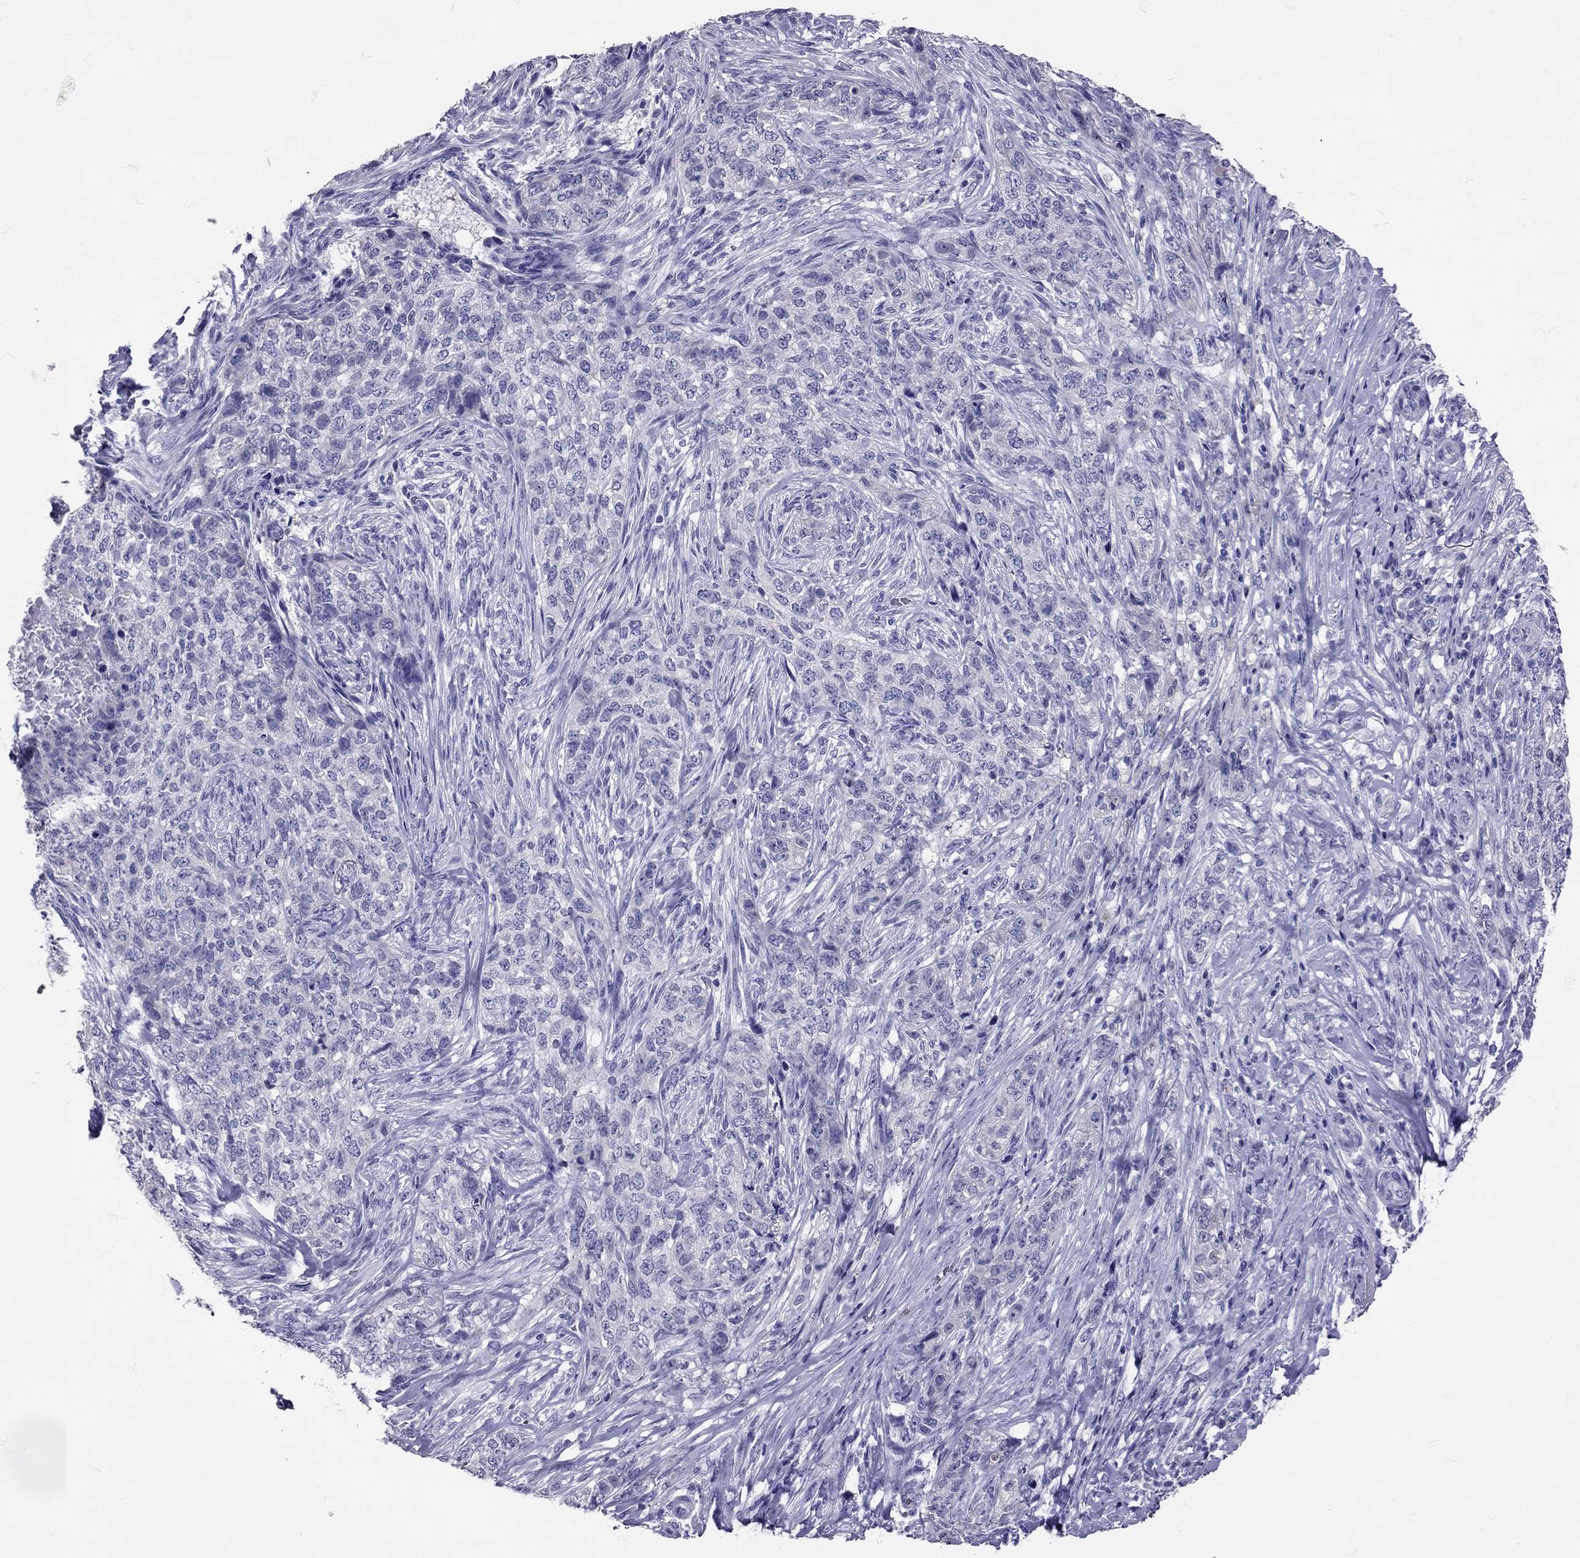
{"staining": {"intensity": "negative", "quantity": "none", "location": "none"}, "tissue": "skin cancer", "cell_type": "Tumor cells", "image_type": "cancer", "snomed": [{"axis": "morphology", "description": "Basal cell carcinoma"}, {"axis": "topography", "description": "Skin"}], "caption": "This micrograph is of skin cancer (basal cell carcinoma) stained with immunohistochemistry to label a protein in brown with the nuclei are counter-stained blue. There is no positivity in tumor cells. (DAB (3,3'-diaminobenzidine) IHC, high magnification).", "gene": "TBR1", "patient": {"sex": "female", "age": 69}}